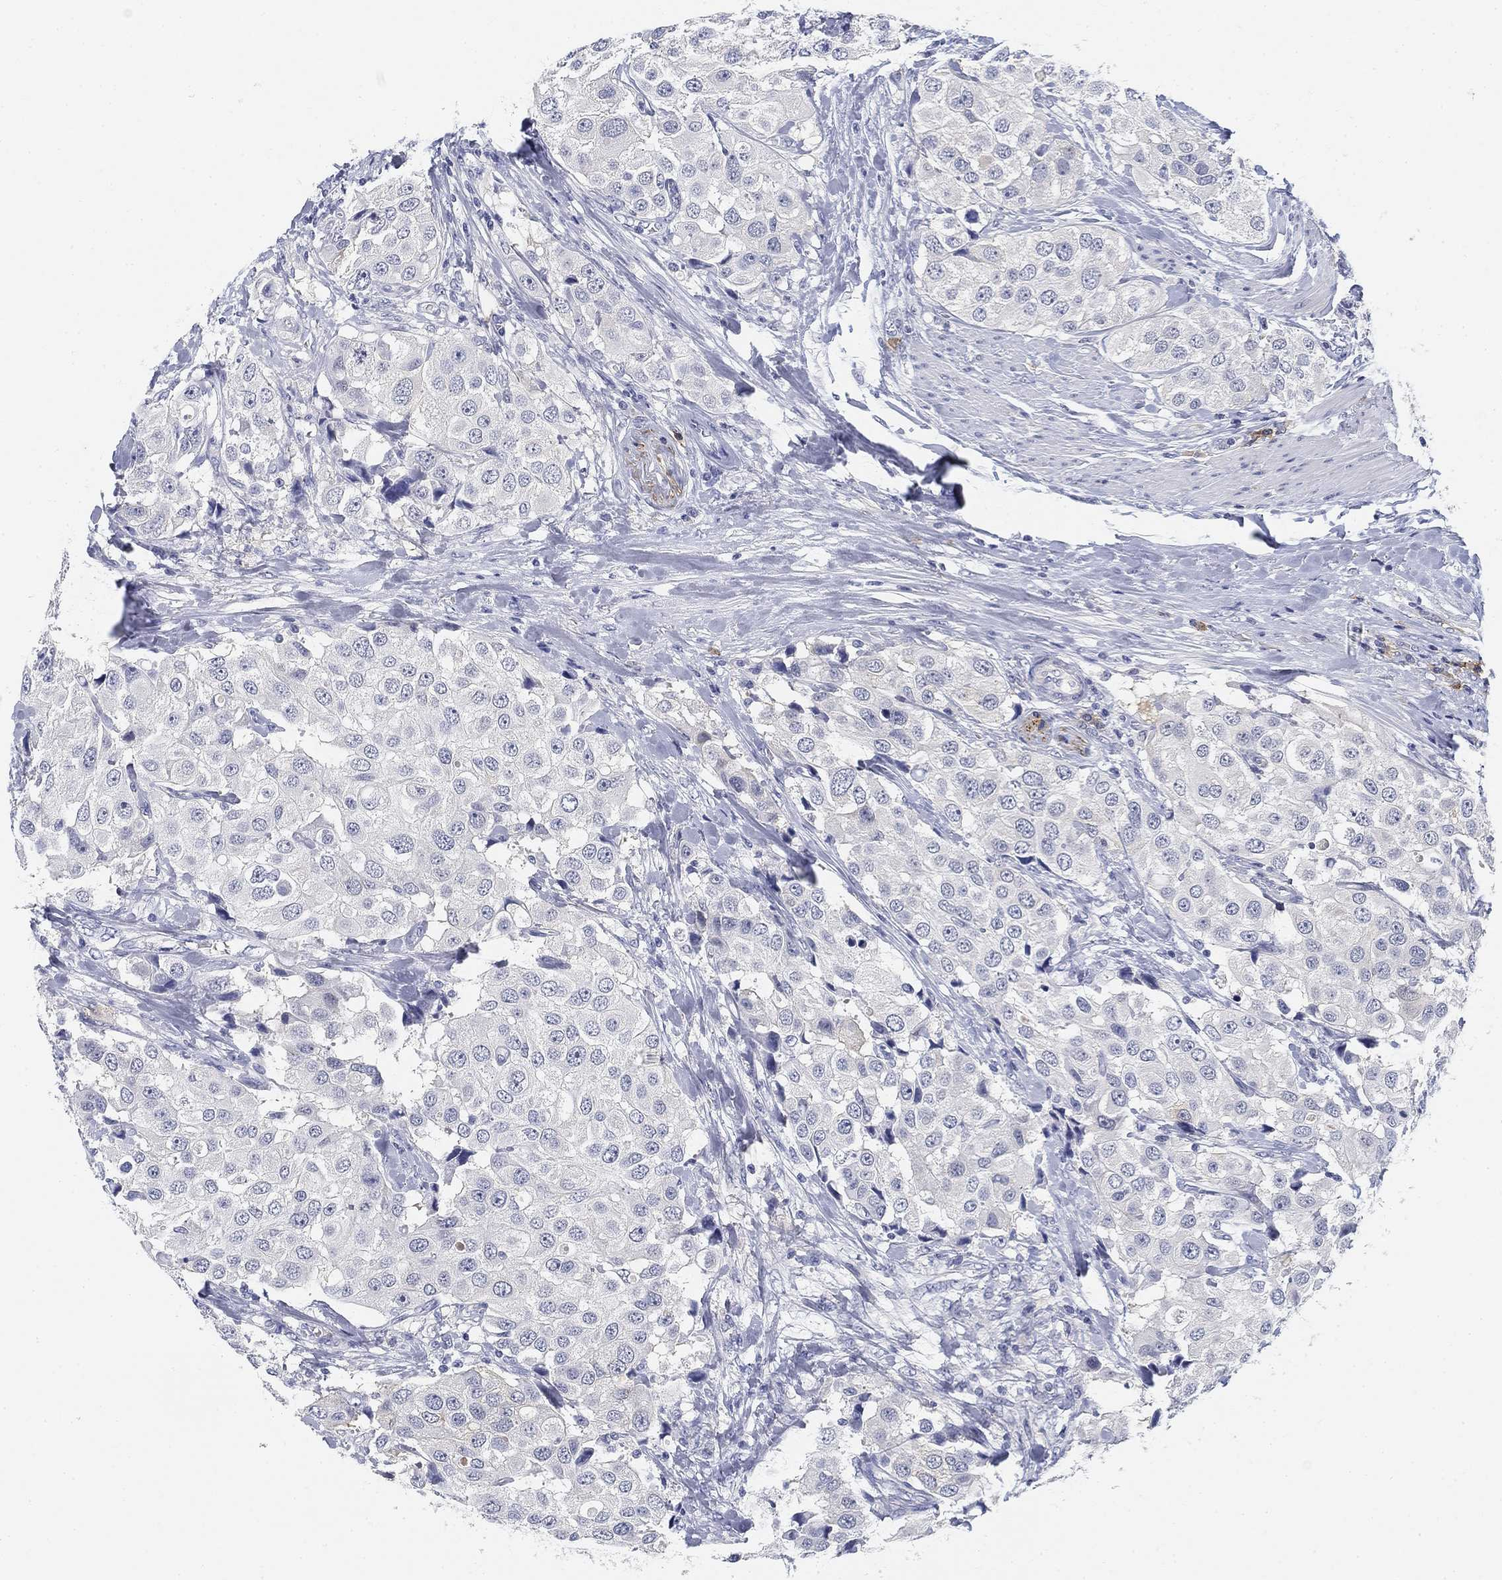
{"staining": {"intensity": "negative", "quantity": "none", "location": "none"}, "tissue": "urothelial cancer", "cell_type": "Tumor cells", "image_type": "cancer", "snomed": [{"axis": "morphology", "description": "Urothelial carcinoma, High grade"}, {"axis": "topography", "description": "Urinary bladder"}], "caption": "The micrograph shows no significant expression in tumor cells of urothelial carcinoma (high-grade).", "gene": "SLC2A5", "patient": {"sex": "female", "age": 64}}